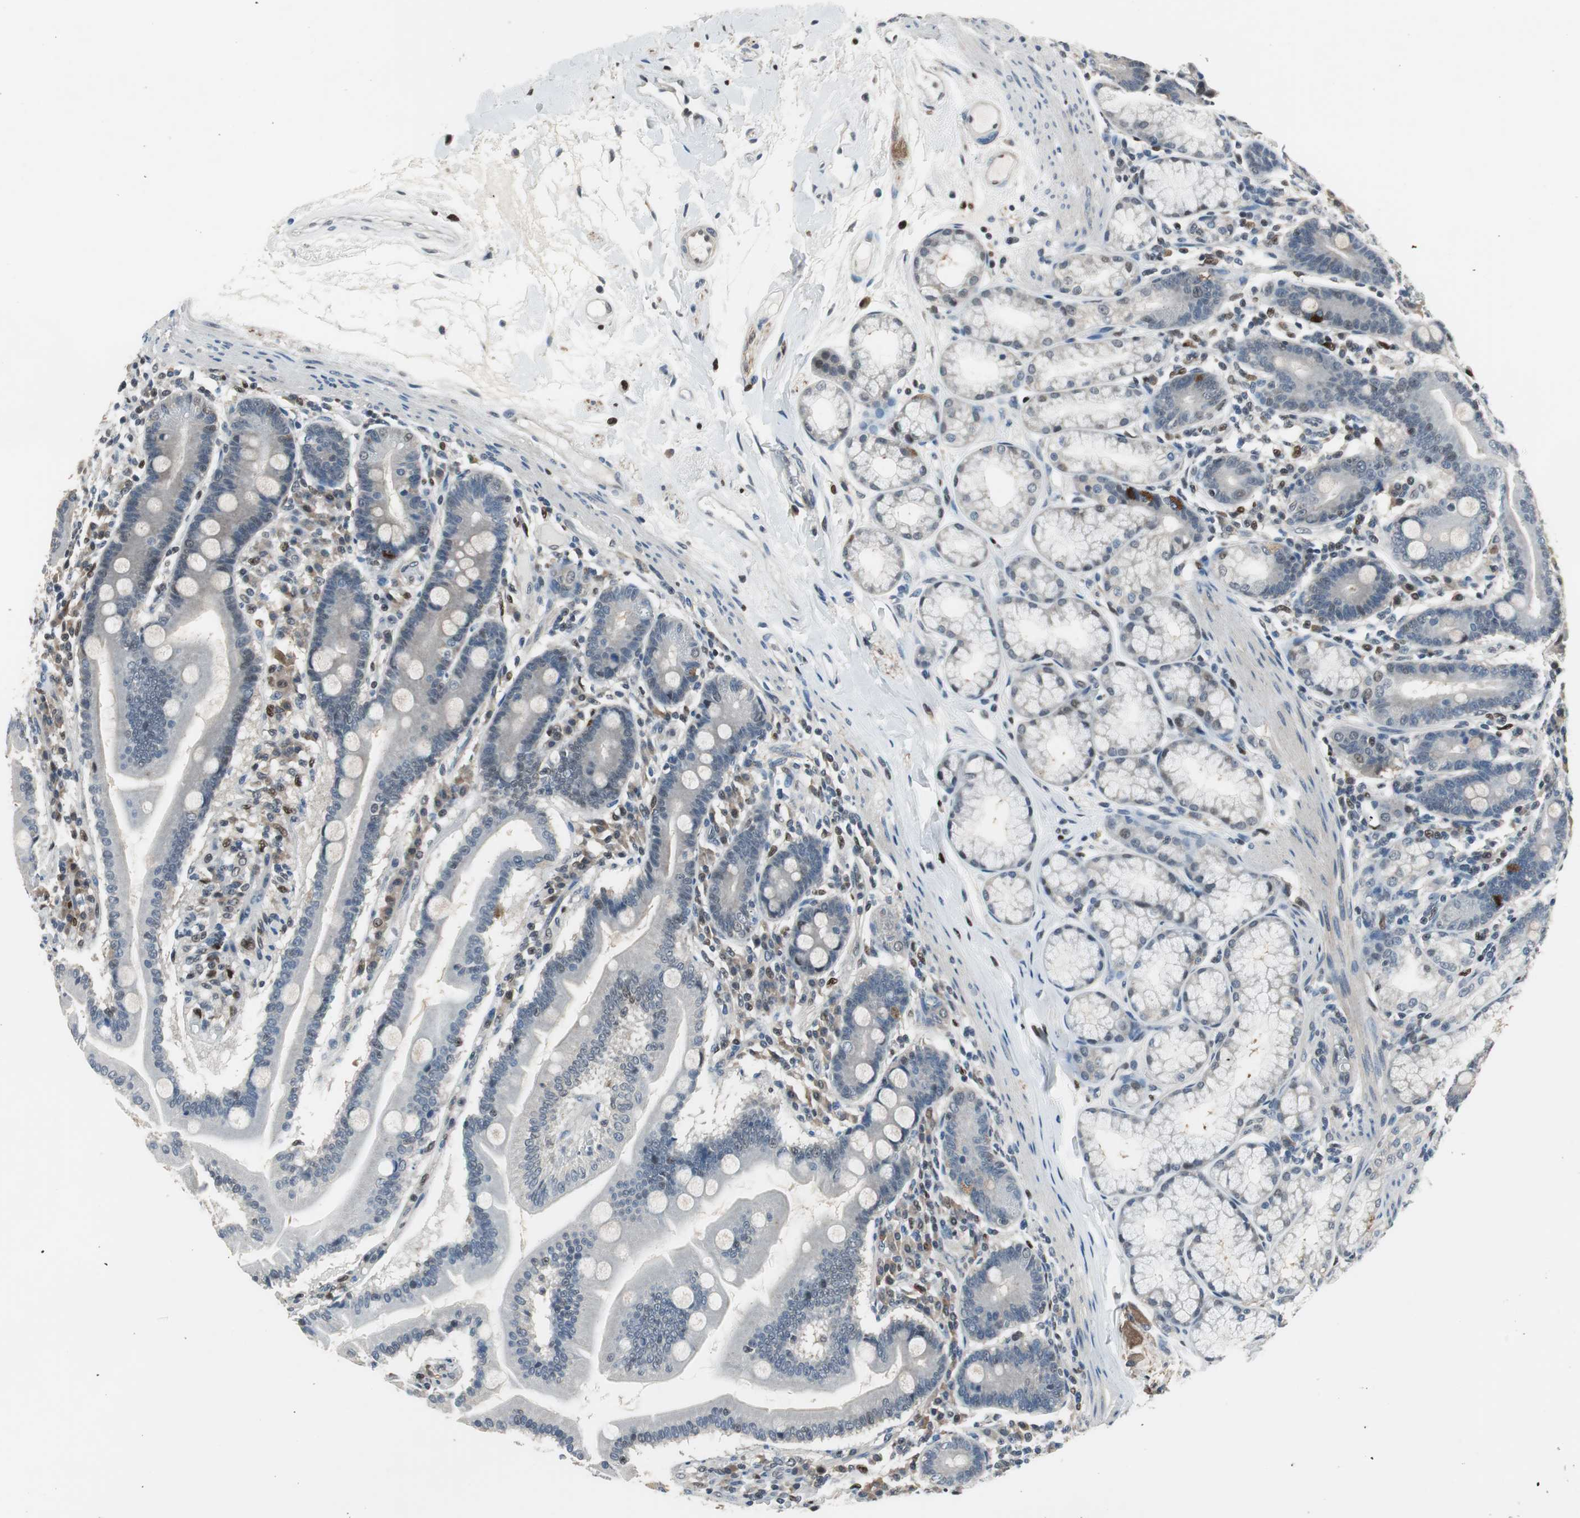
{"staining": {"intensity": "moderate", "quantity": "25%-75%", "location": "cytoplasmic/membranous,nuclear"}, "tissue": "duodenum", "cell_type": "Glandular cells", "image_type": "normal", "snomed": [{"axis": "morphology", "description": "Normal tissue, NOS"}, {"axis": "topography", "description": "Duodenum"}], "caption": "Immunohistochemical staining of unremarkable duodenum exhibits medium levels of moderate cytoplasmic/membranous,nuclear expression in about 25%-75% of glandular cells. (IHC, brightfield microscopy, high magnification).", "gene": "MAFB", "patient": {"sex": "female", "age": 64}}